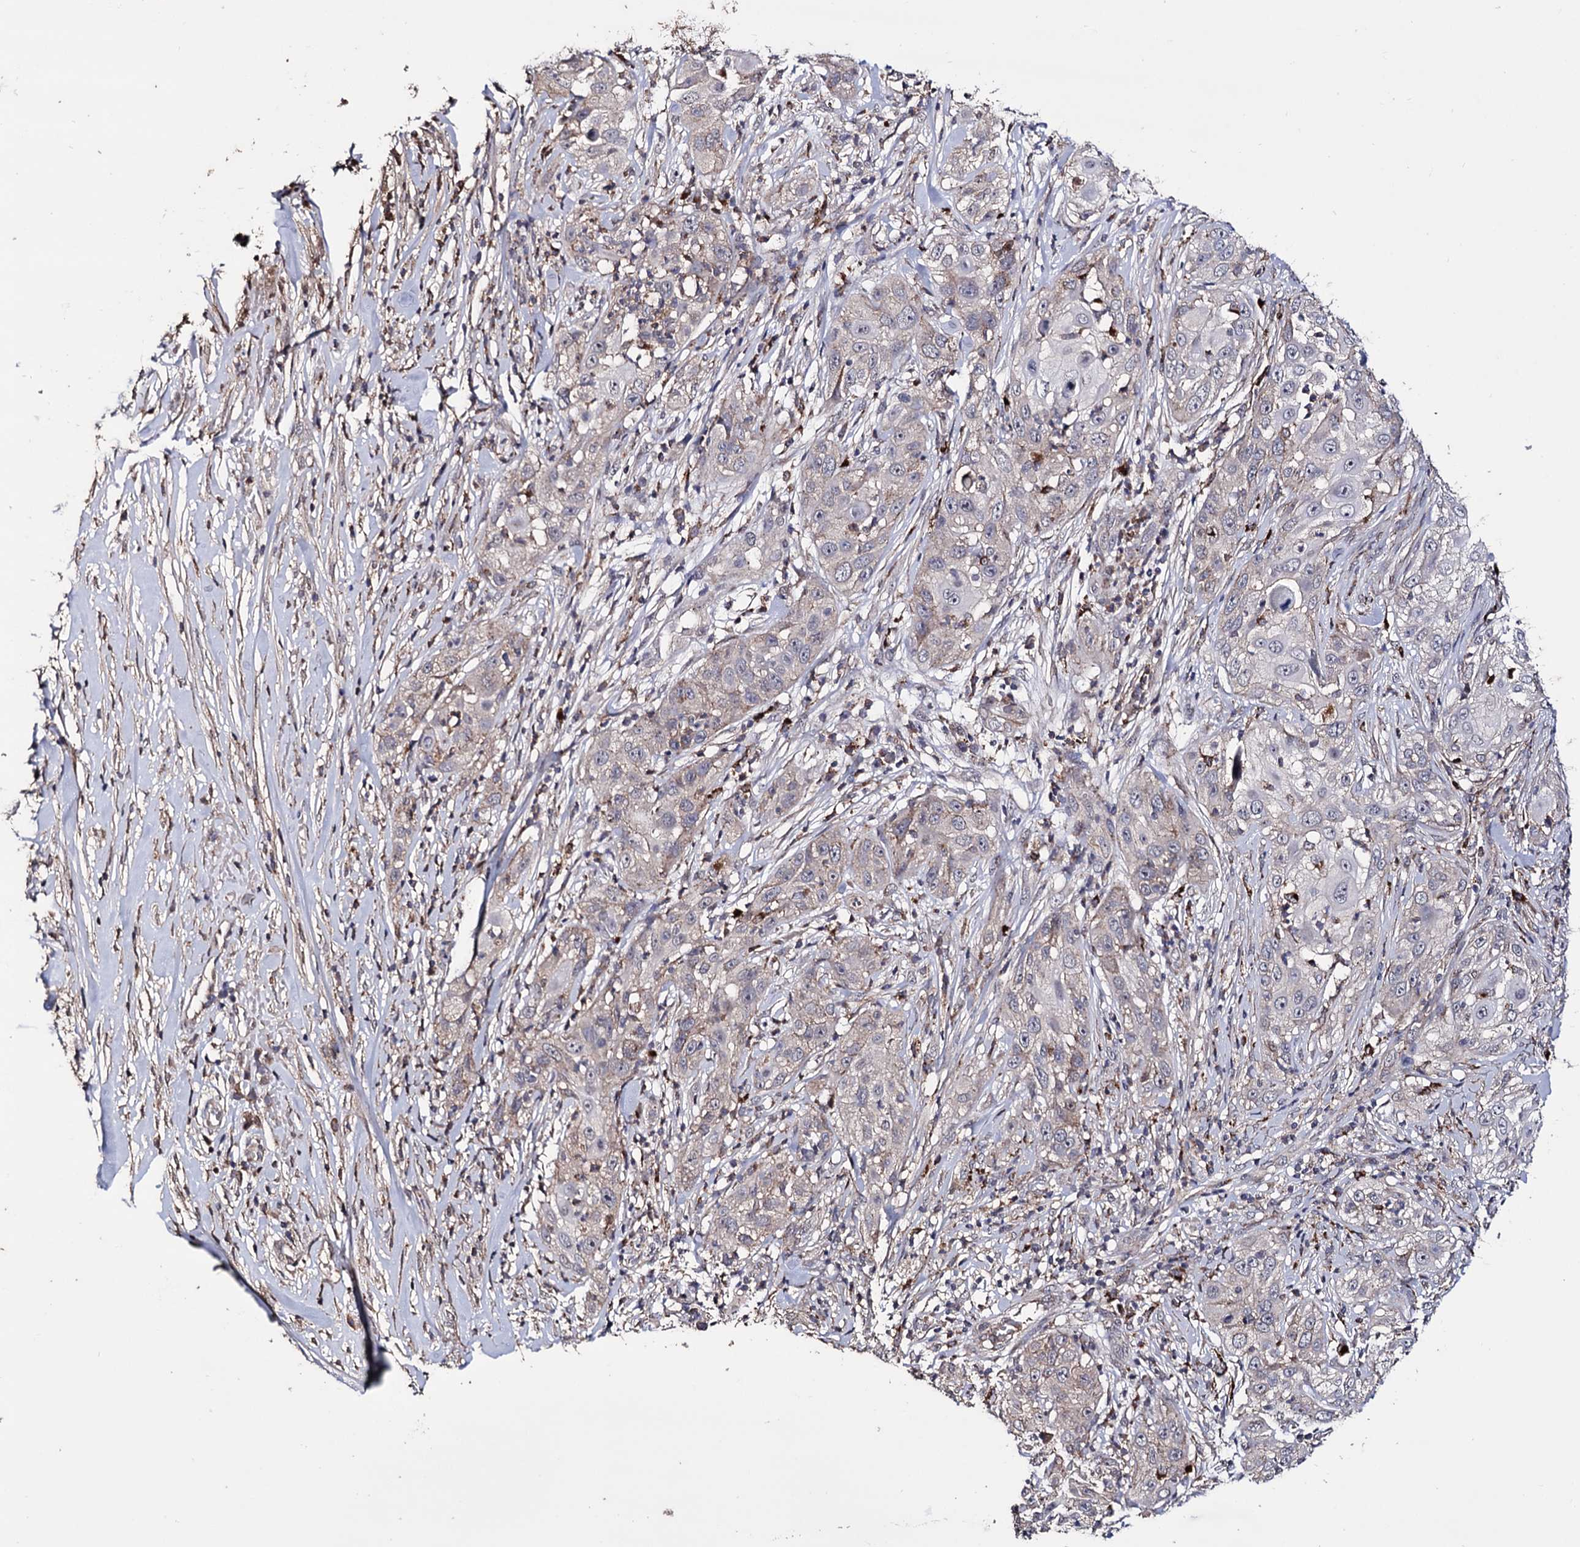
{"staining": {"intensity": "weak", "quantity": "<25%", "location": "cytoplasmic/membranous"}, "tissue": "skin cancer", "cell_type": "Tumor cells", "image_type": "cancer", "snomed": [{"axis": "morphology", "description": "Squamous cell carcinoma, NOS"}, {"axis": "topography", "description": "Skin"}], "caption": "Immunohistochemical staining of skin cancer displays no significant staining in tumor cells. (DAB (3,3'-diaminobenzidine) IHC visualized using brightfield microscopy, high magnification).", "gene": "MICAL2", "patient": {"sex": "female", "age": 44}}